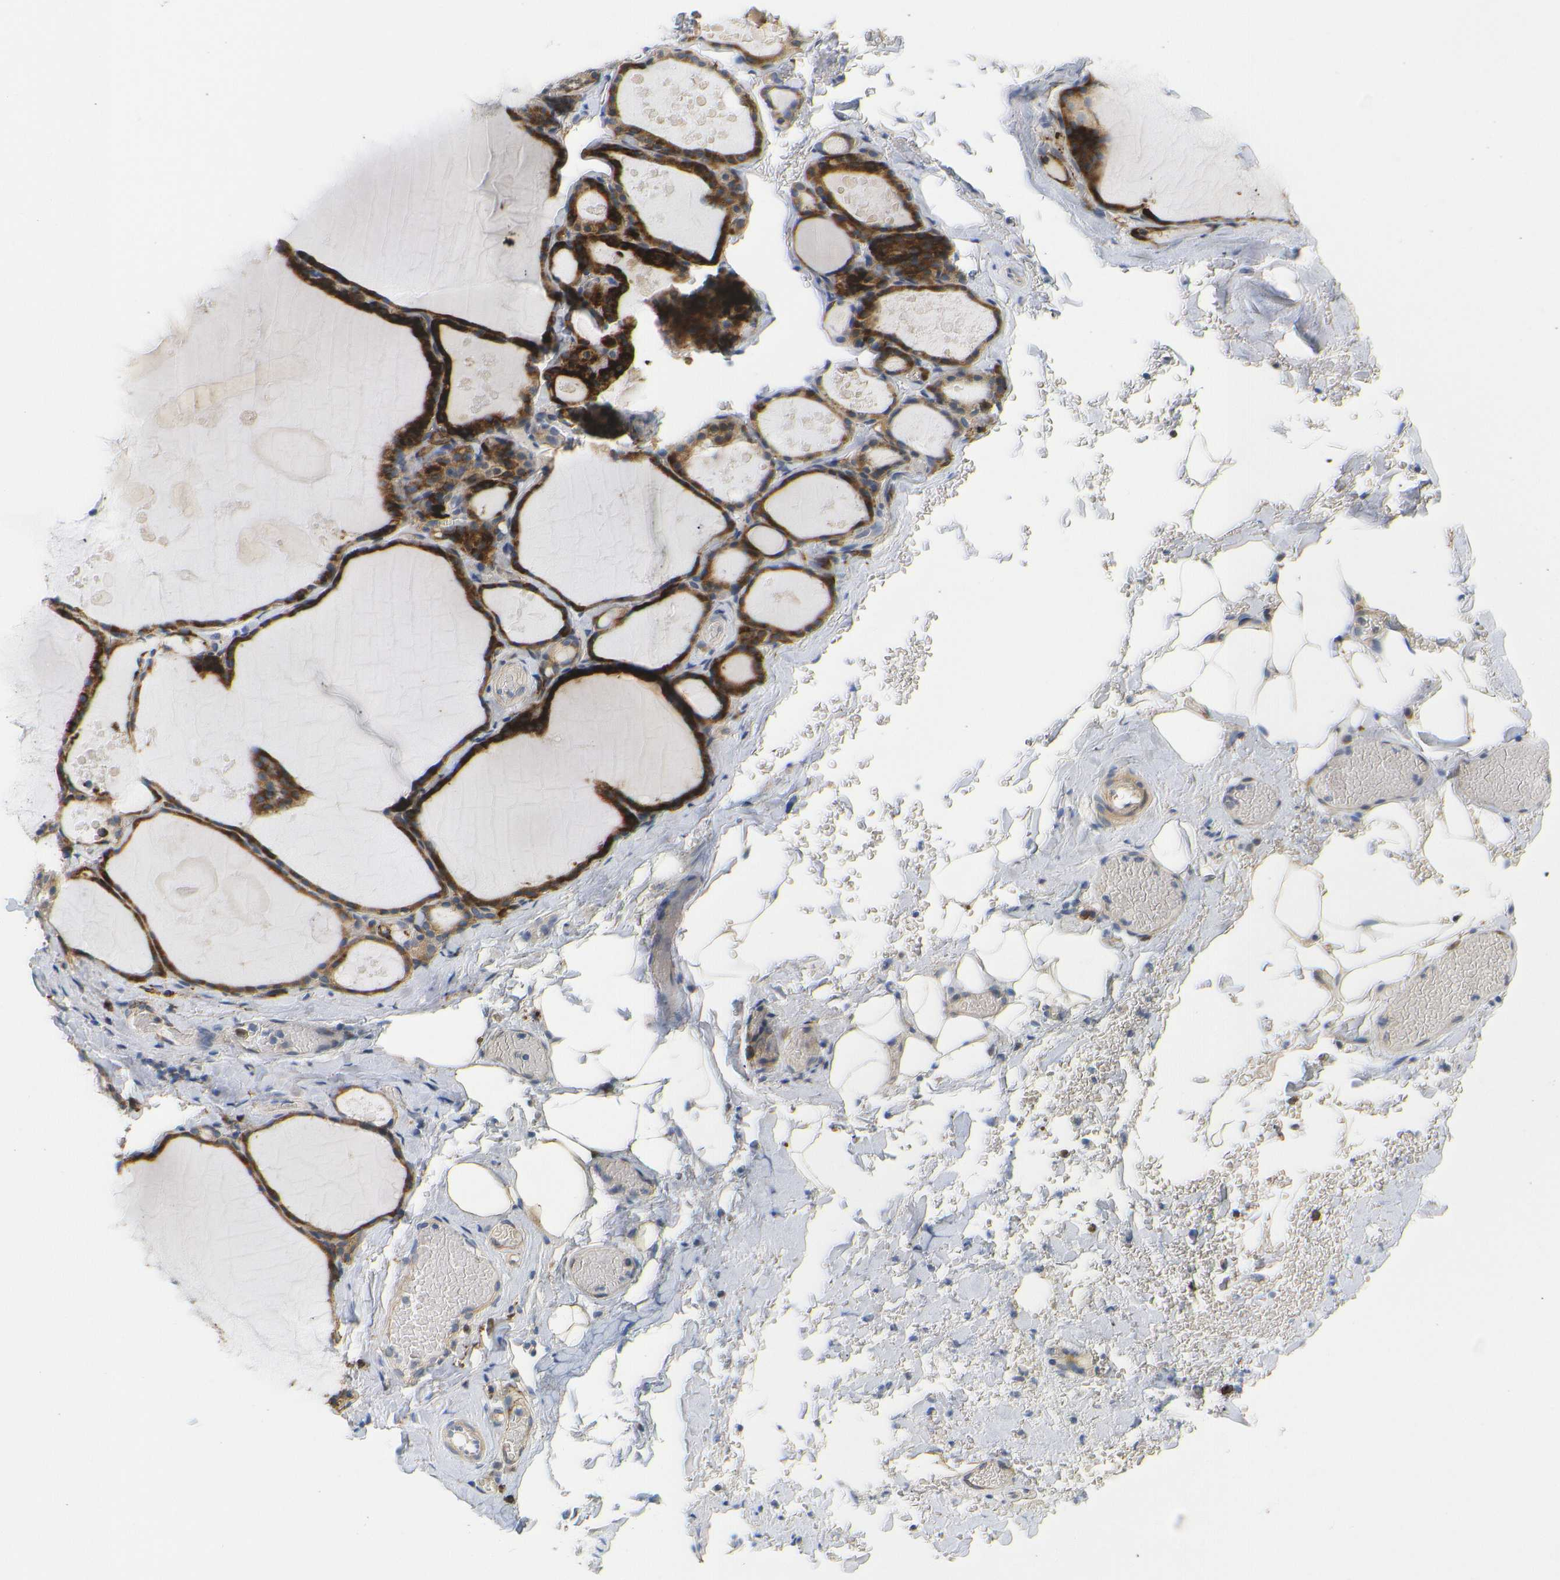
{"staining": {"intensity": "strong", "quantity": ">75%", "location": "cytoplasmic/membranous"}, "tissue": "thyroid gland", "cell_type": "Glandular cells", "image_type": "normal", "snomed": [{"axis": "morphology", "description": "Normal tissue, NOS"}, {"axis": "topography", "description": "Thyroid gland"}], "caption": "Immunohistochemical staining of normal thyroid gland demonstrates strong cytoplasmic/membranous protein expression in approximately >75% of glandular cells. The protein is stained brown, and the nuclei are stained in blue (DAB IHC with brightfield microscopy, high magnification).", "gene": "HLA", "patient": {"sex": "male", "age": 56}}